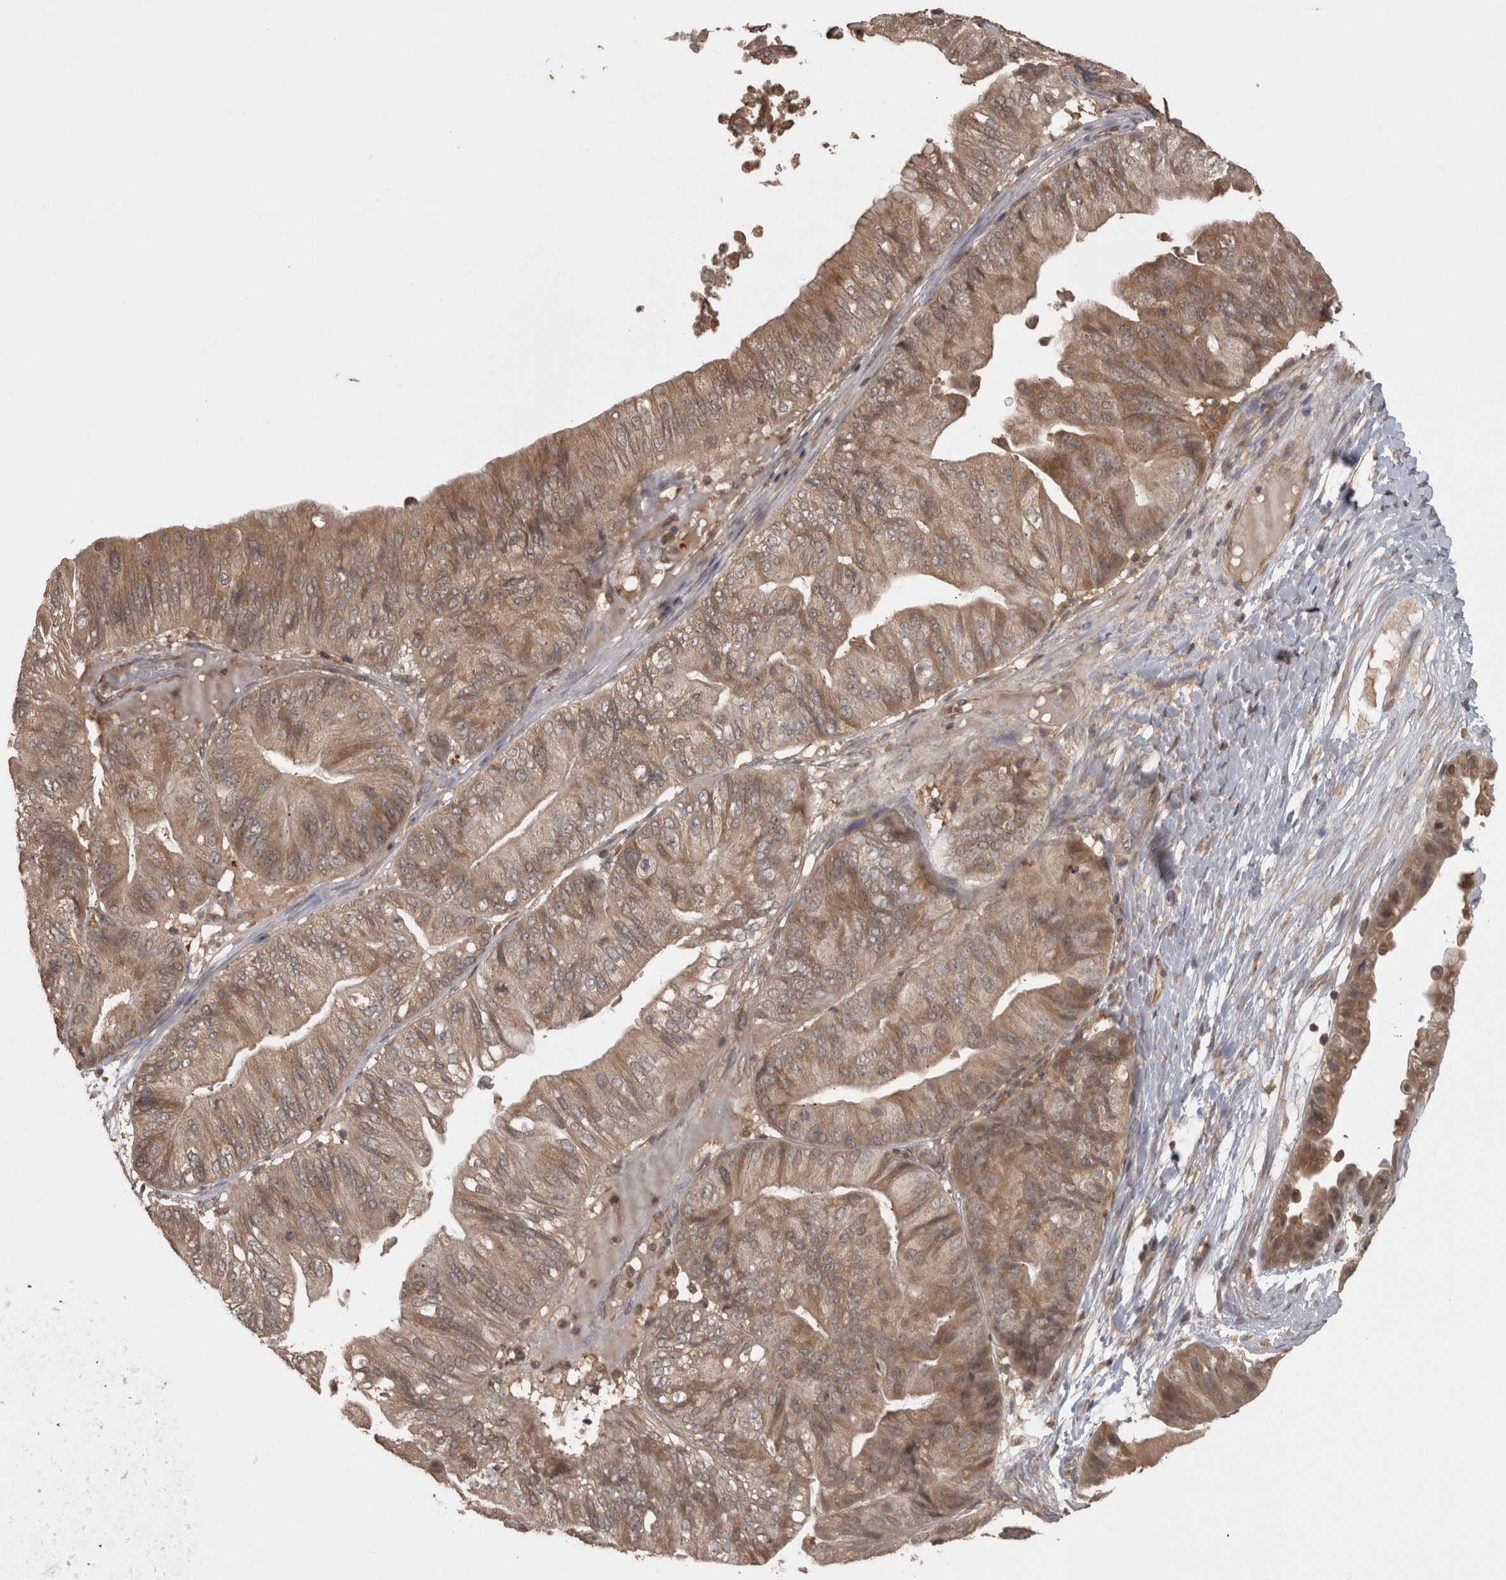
{"staining": {"intensity": "moderate", "quantity": ">75%", "location": "cytoplasmic/membranous"}, "tissue": "ovarian cancer", "cell_type": "Tumor cells", "image_type": "cancer", "snomed": [{"axis": "morphology", "description": "Cystadenocarcinoma, mucinous, NOS"}, {"axis": "topography", "description": "Ovary"}], "caption": "DAB (3,3'-diaminobenzidine) immunohistochemical staining of ovarian mucinous cystadenocarcinoma reveals moderate cytoplasmic/membranous protein expression in approximately >75% of tumor cells.", "gene": "MICU3", "patient": {"sex": "female", "age": 61}}